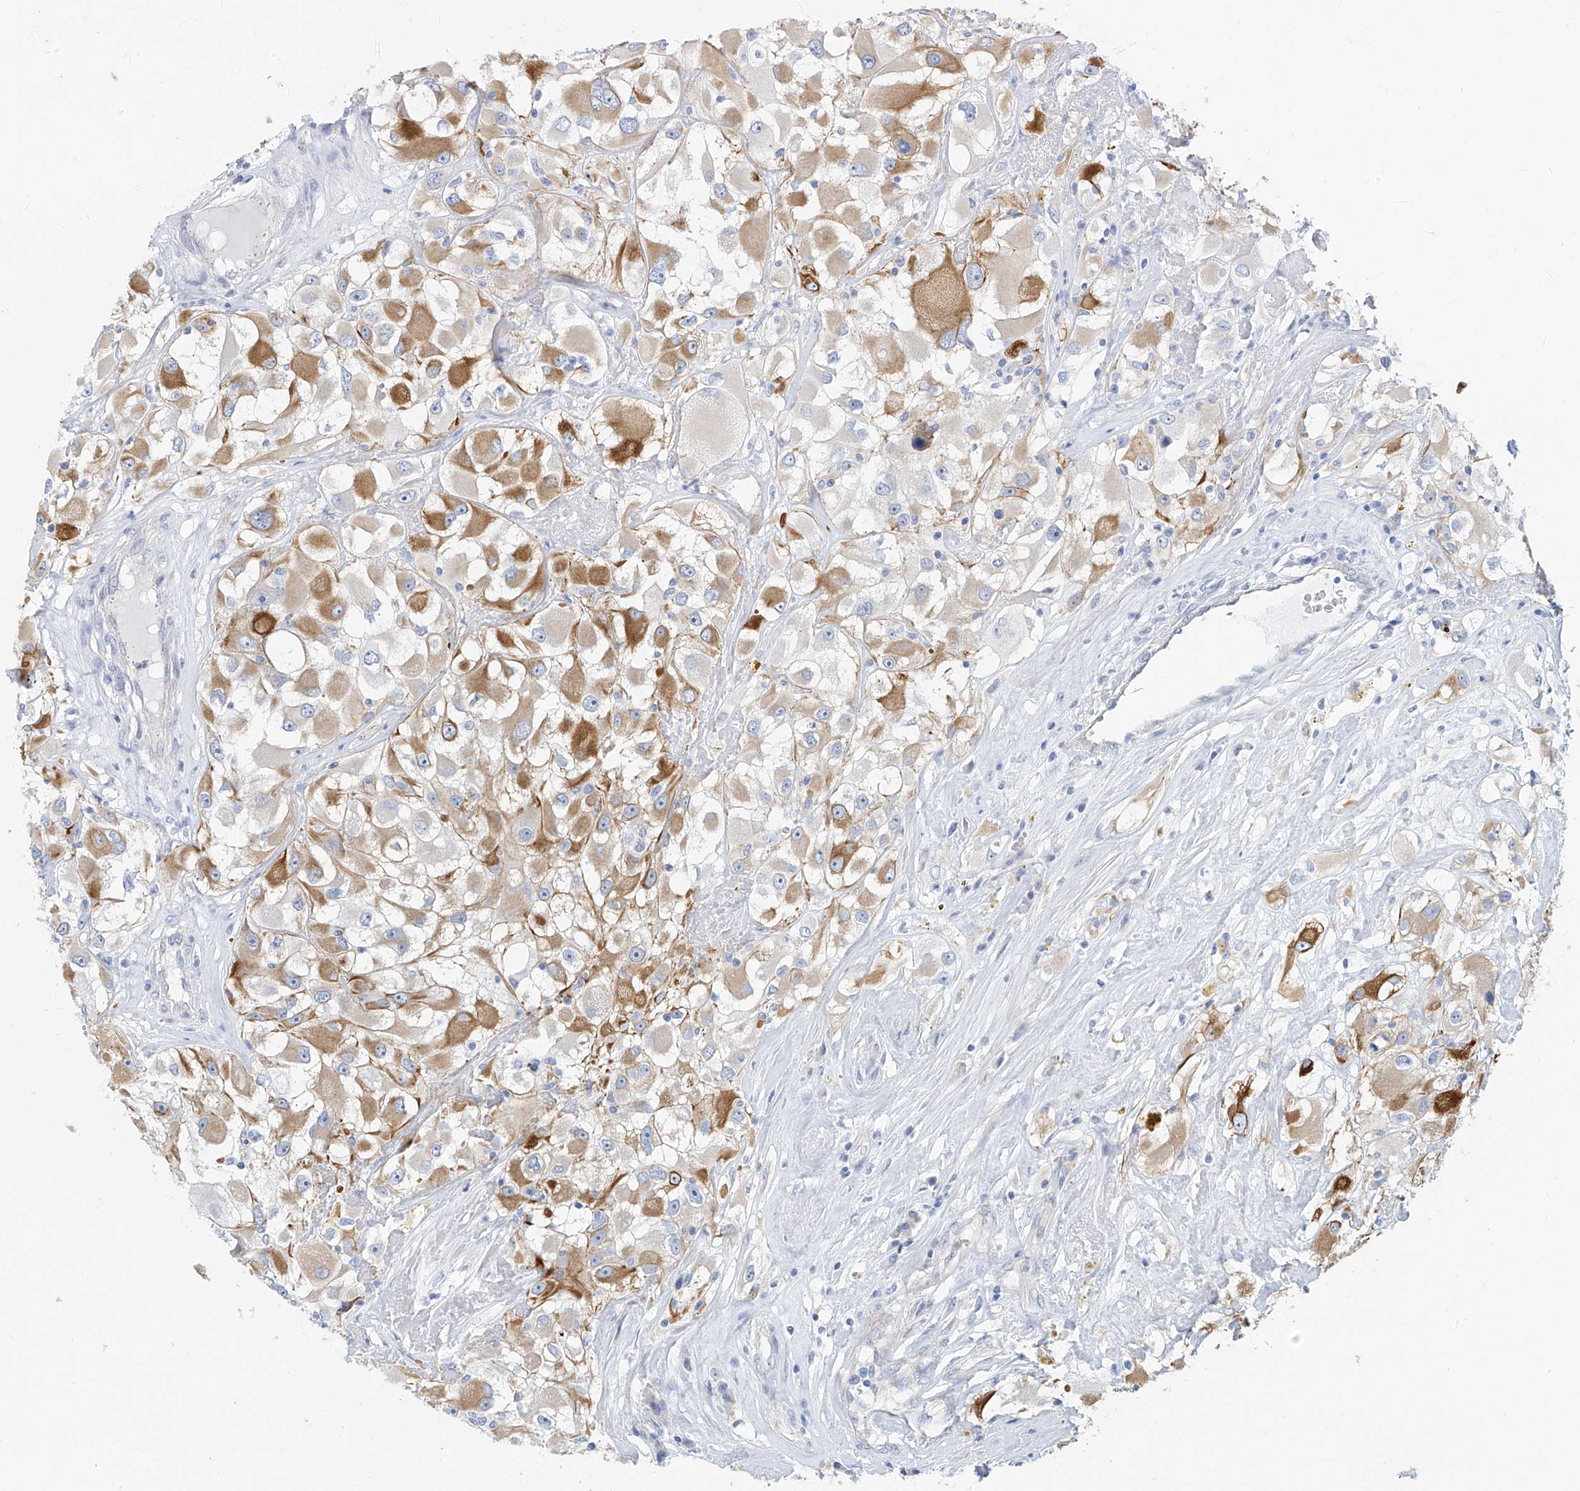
{"staining": {"intensity": "moderate", "quantity": "25%-75%", "location": "cytoplasmic/membranous"}, "tissue": "renal cancer", "cell_type": "Tumor cells", "image_type": "cancer", "snomed": [{"axis": "morphology", "description": "Adenocarcinoma, NOS"}, {"axis": "topography", "description": "Kidney"}], "caption": "Immunohistochemical staining of human renal cancer demonstrates medium levels of moderate cytoplasmic/membranous protein staining in about 25%-75% of tumor cells. The staining is performed using DAB (3,3'-diaminobenzidine) brown chromogen to label protein expression. The nuclei are counter-stained blue using hematoxylin.", "gene": "PIK3C2B", "patient": {"sex": "female", "age": 52}}